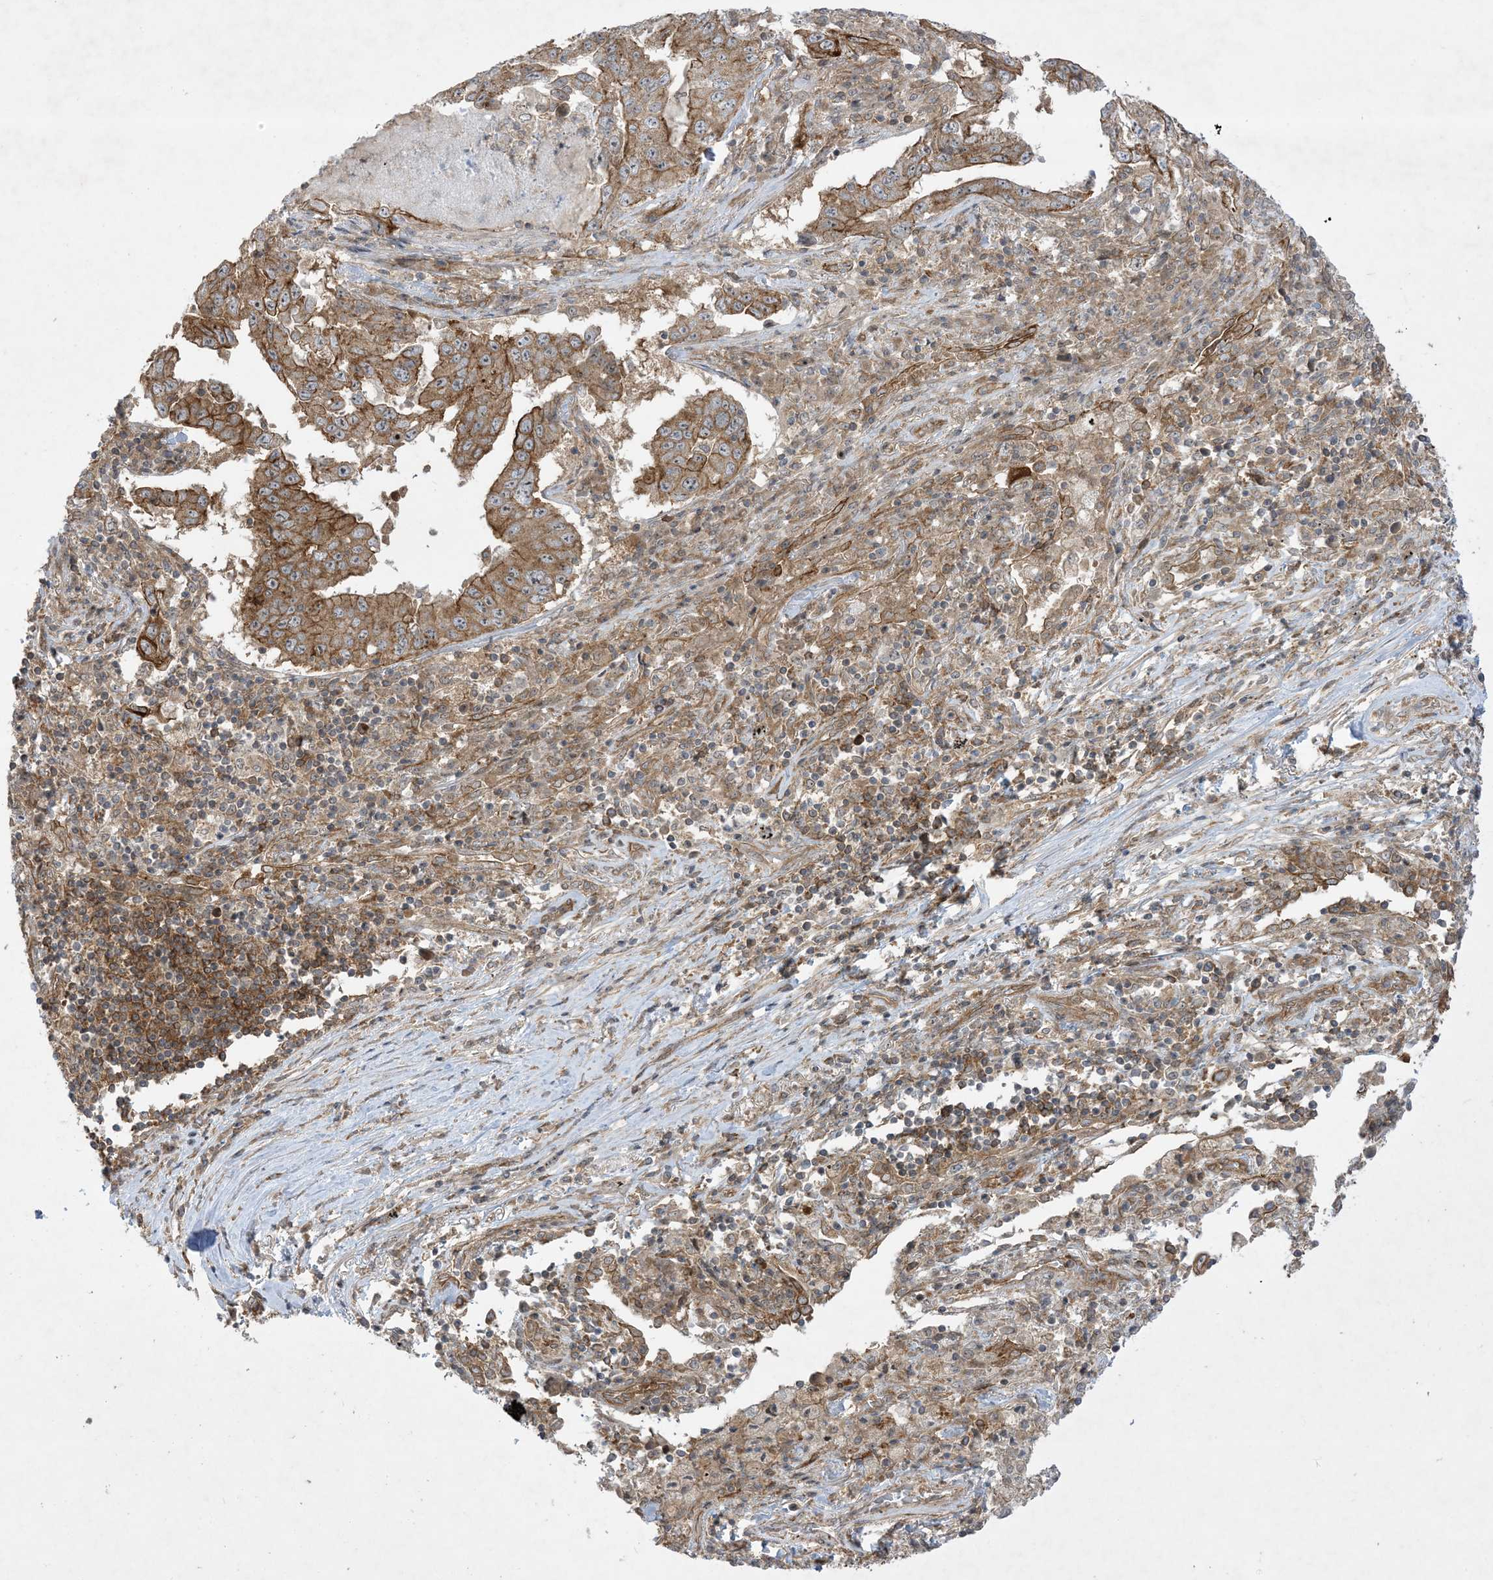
{"staining": {"intensity": "moderate", "quantity": ">75%", "location": "cytoplasmic/membranous"}, "tissue": "lung cancer", "cell_type": "Tumor cells", "image_type": "cancer", "snomed": [{"axis": "morphology", "description": "Adenocarcinoma, NOS"}, {"axis": "topography", "description": "Lung"}], "caption": "Immunohistochemistry (DAB (3,3'-diaminobenzidine)) staining of human lung adenocarcinoma reveals moderate cytoplasmic/membranous protein positivity in about >75% of tumor cells.", "gene": "SOGA3", "patient": {"sex": "female", "age": 51}}